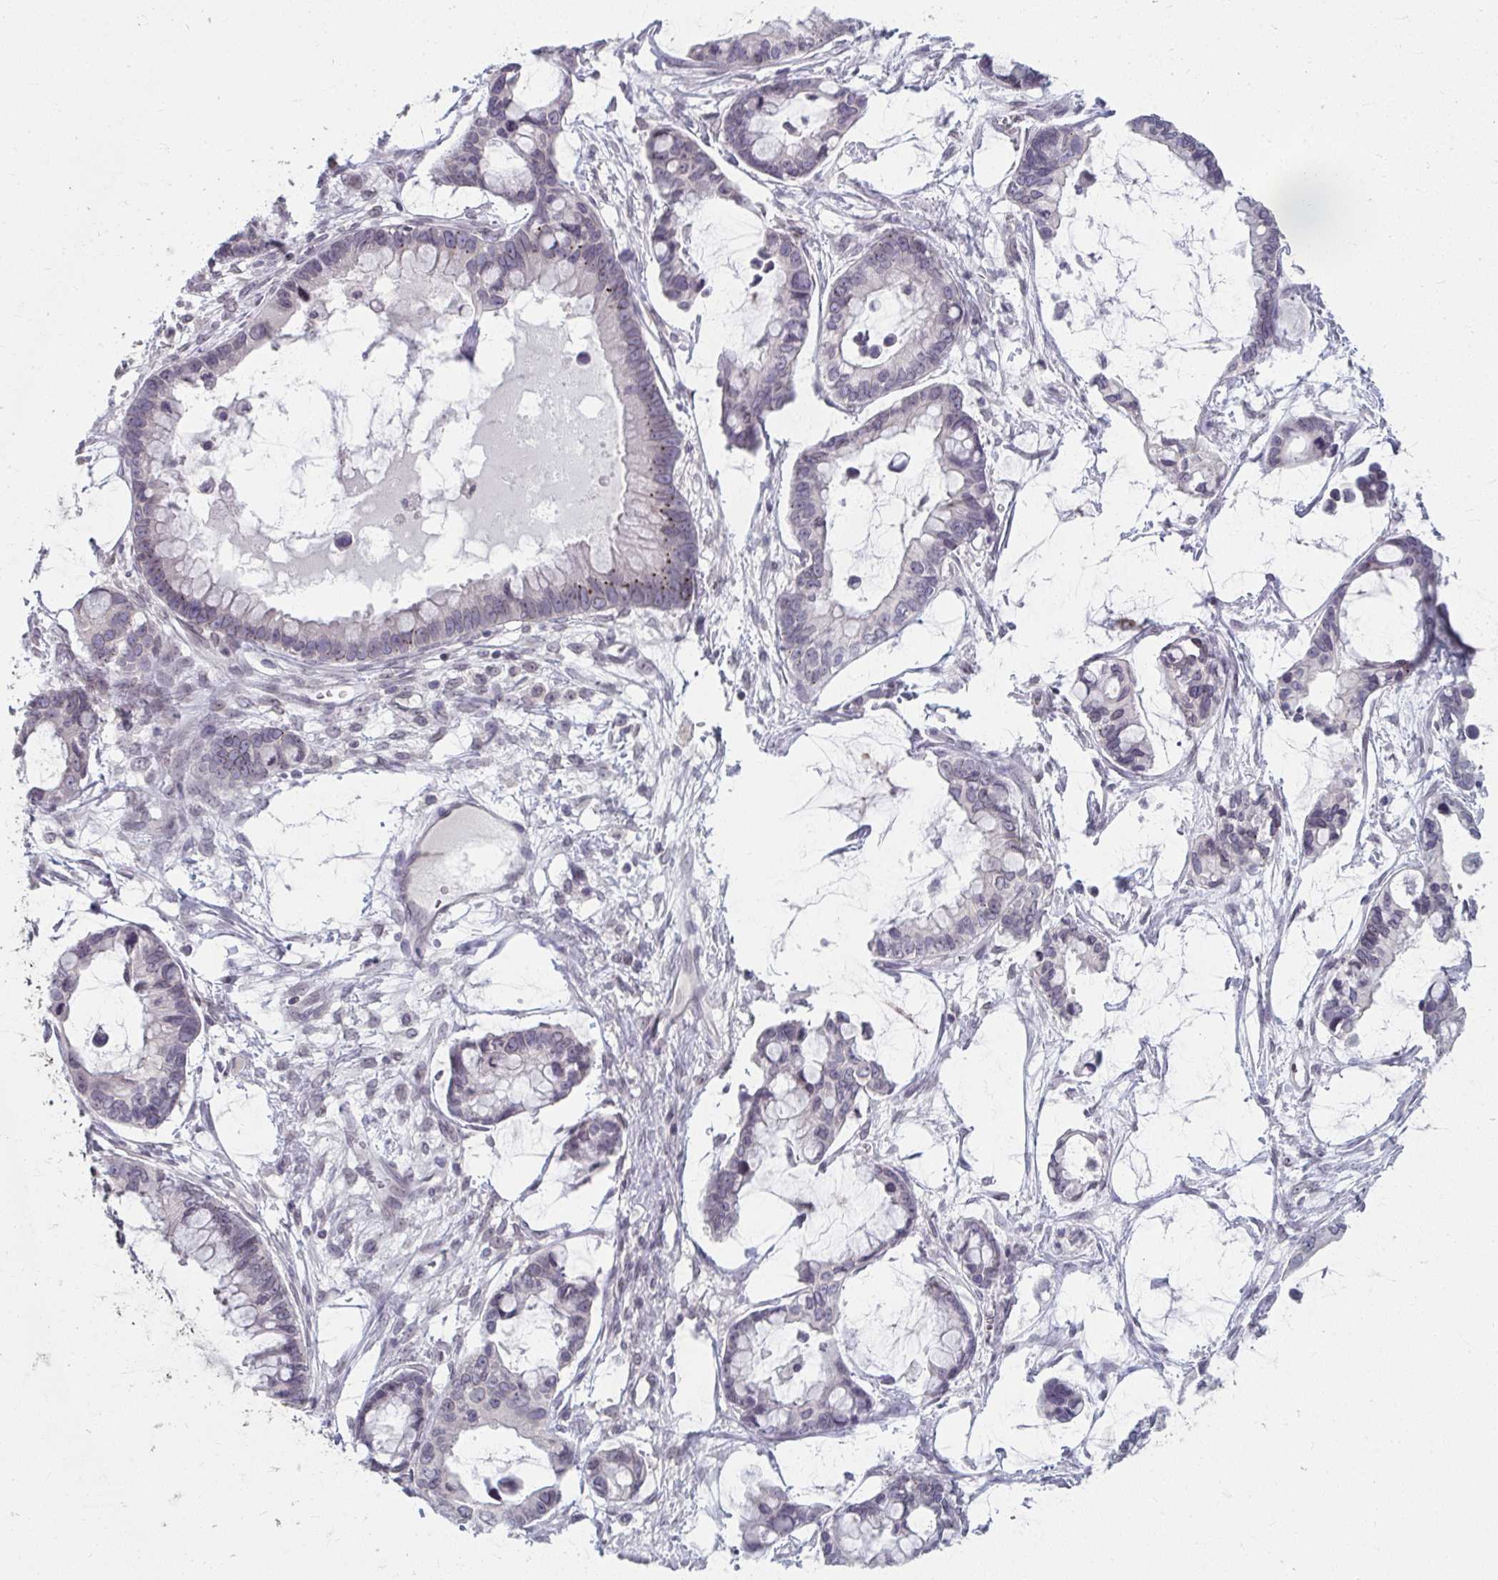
{"staining": {"intensity": "negative", "quantity": "none", "location": "none"}, "tissue": "ovarian cancer", "cell_type": "Tumor cells", "image_type": "cancer", "snomed": [{"axis": "morphology", "description": "Cystadenocarcinoma, mucinous, NOS"}, {"axis": "topography", "description": "Ovary"}], "caption": "The micrograph shows no significant expression in tumor cells of ovarian cancer (mucinous cystadenocarcinoma).", "gene": "NUP133", "patient": {"sex": "female", "age": 63}}